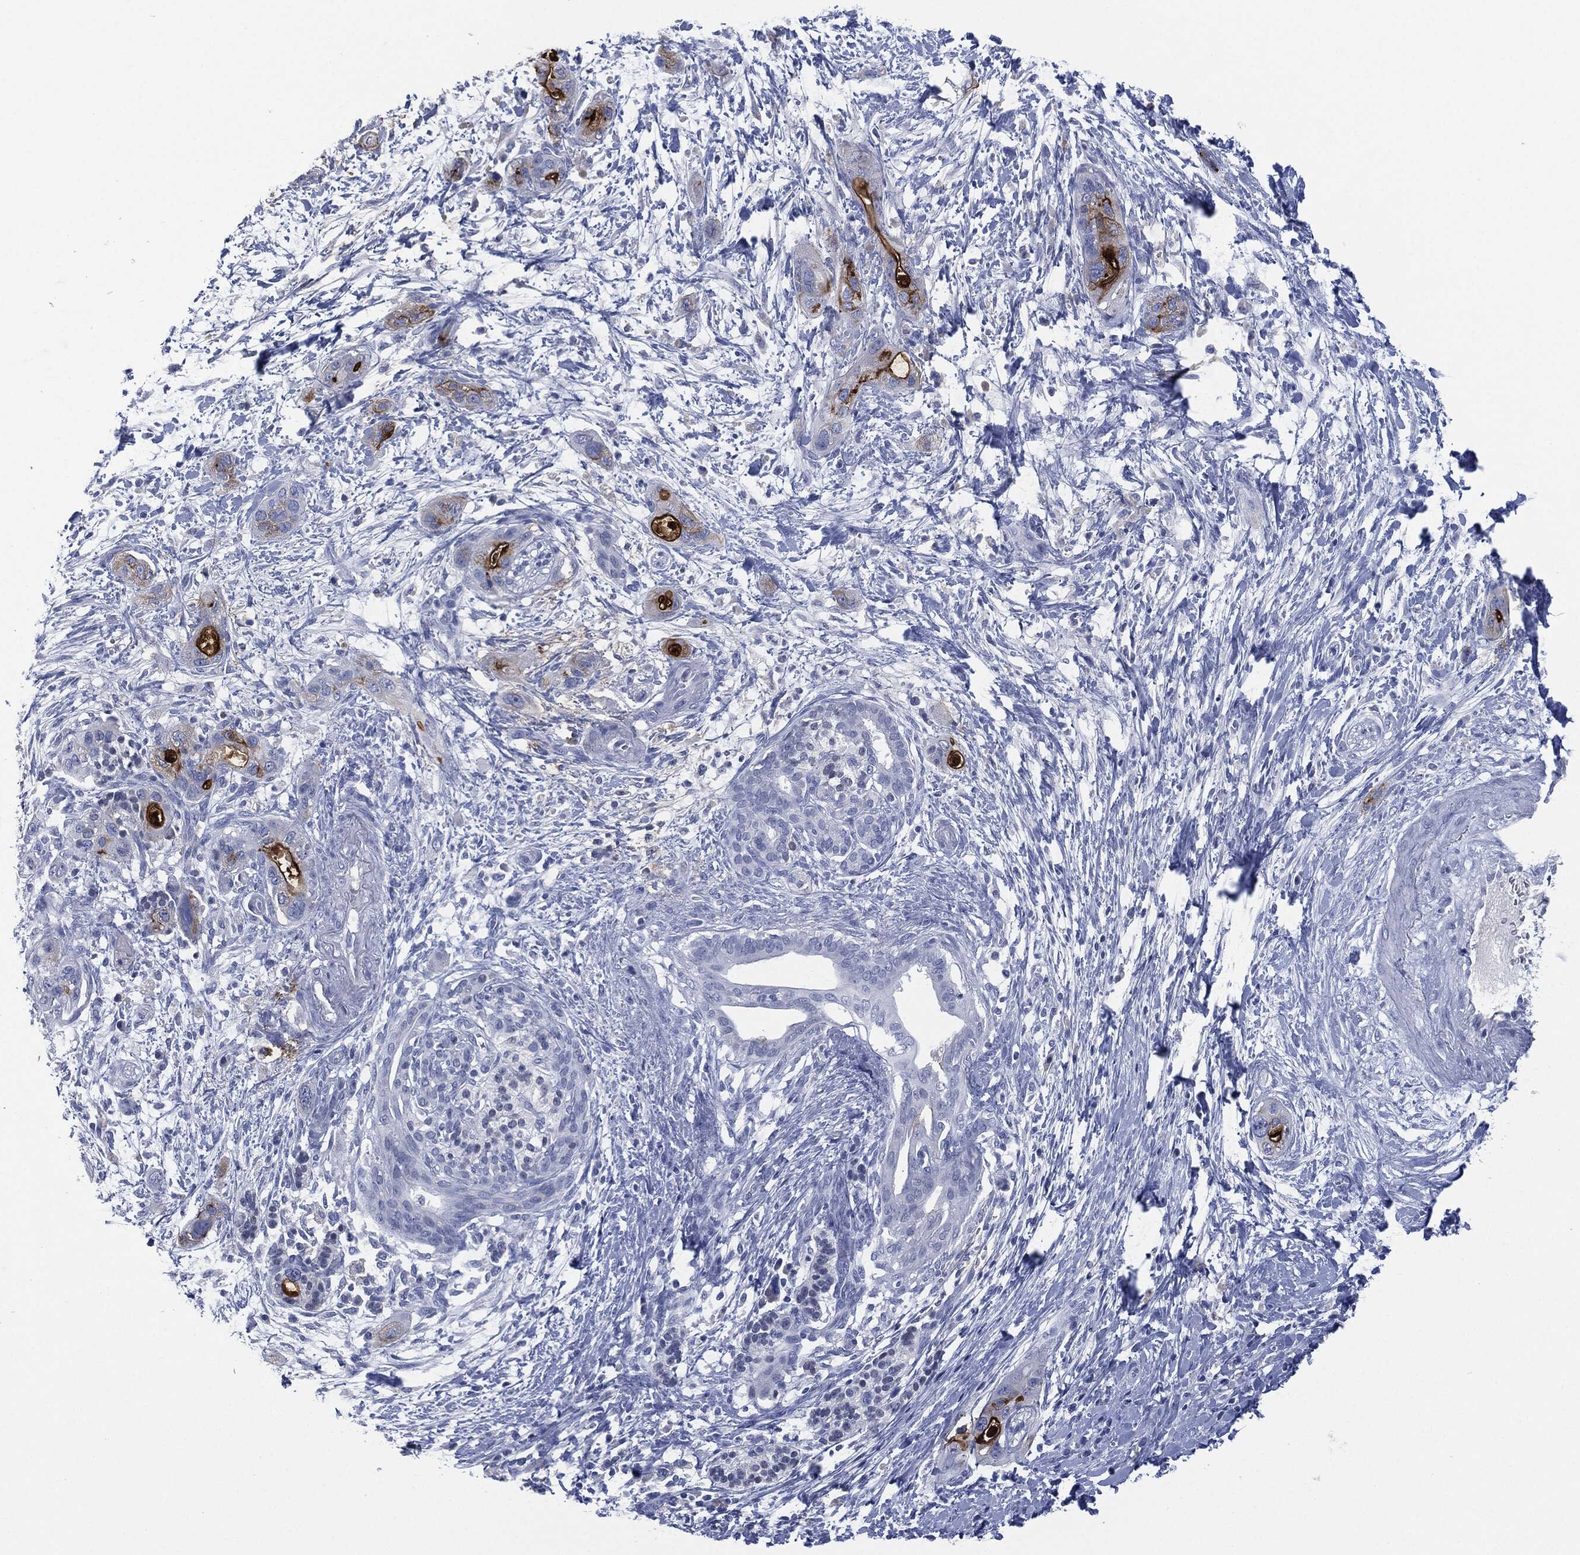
{"staining": {"intensity": "strong", "quantity": "25%-75%", "location": "cytoplasmic/membranous"}, "tissue": "pancreatic cancer", "cell_type": "Tumor cells", "image_type": "cancer", "snomed": [{"axis": "morphology", "description": "Adenocarcinoma, NOS"}, {"axis": "topography", "description": "Pancreas"}], "caption": "Protein staining reveals strong cytoplasmic/membranous positivity in approximately 25%-75% of tumor cells in pancreatic cancer (adenocarcinoma). The protein is shown in brown color, while the nuclei are stained blue.", "gene": "MUC16", "patient": {"sex": "male", "age": 44}}